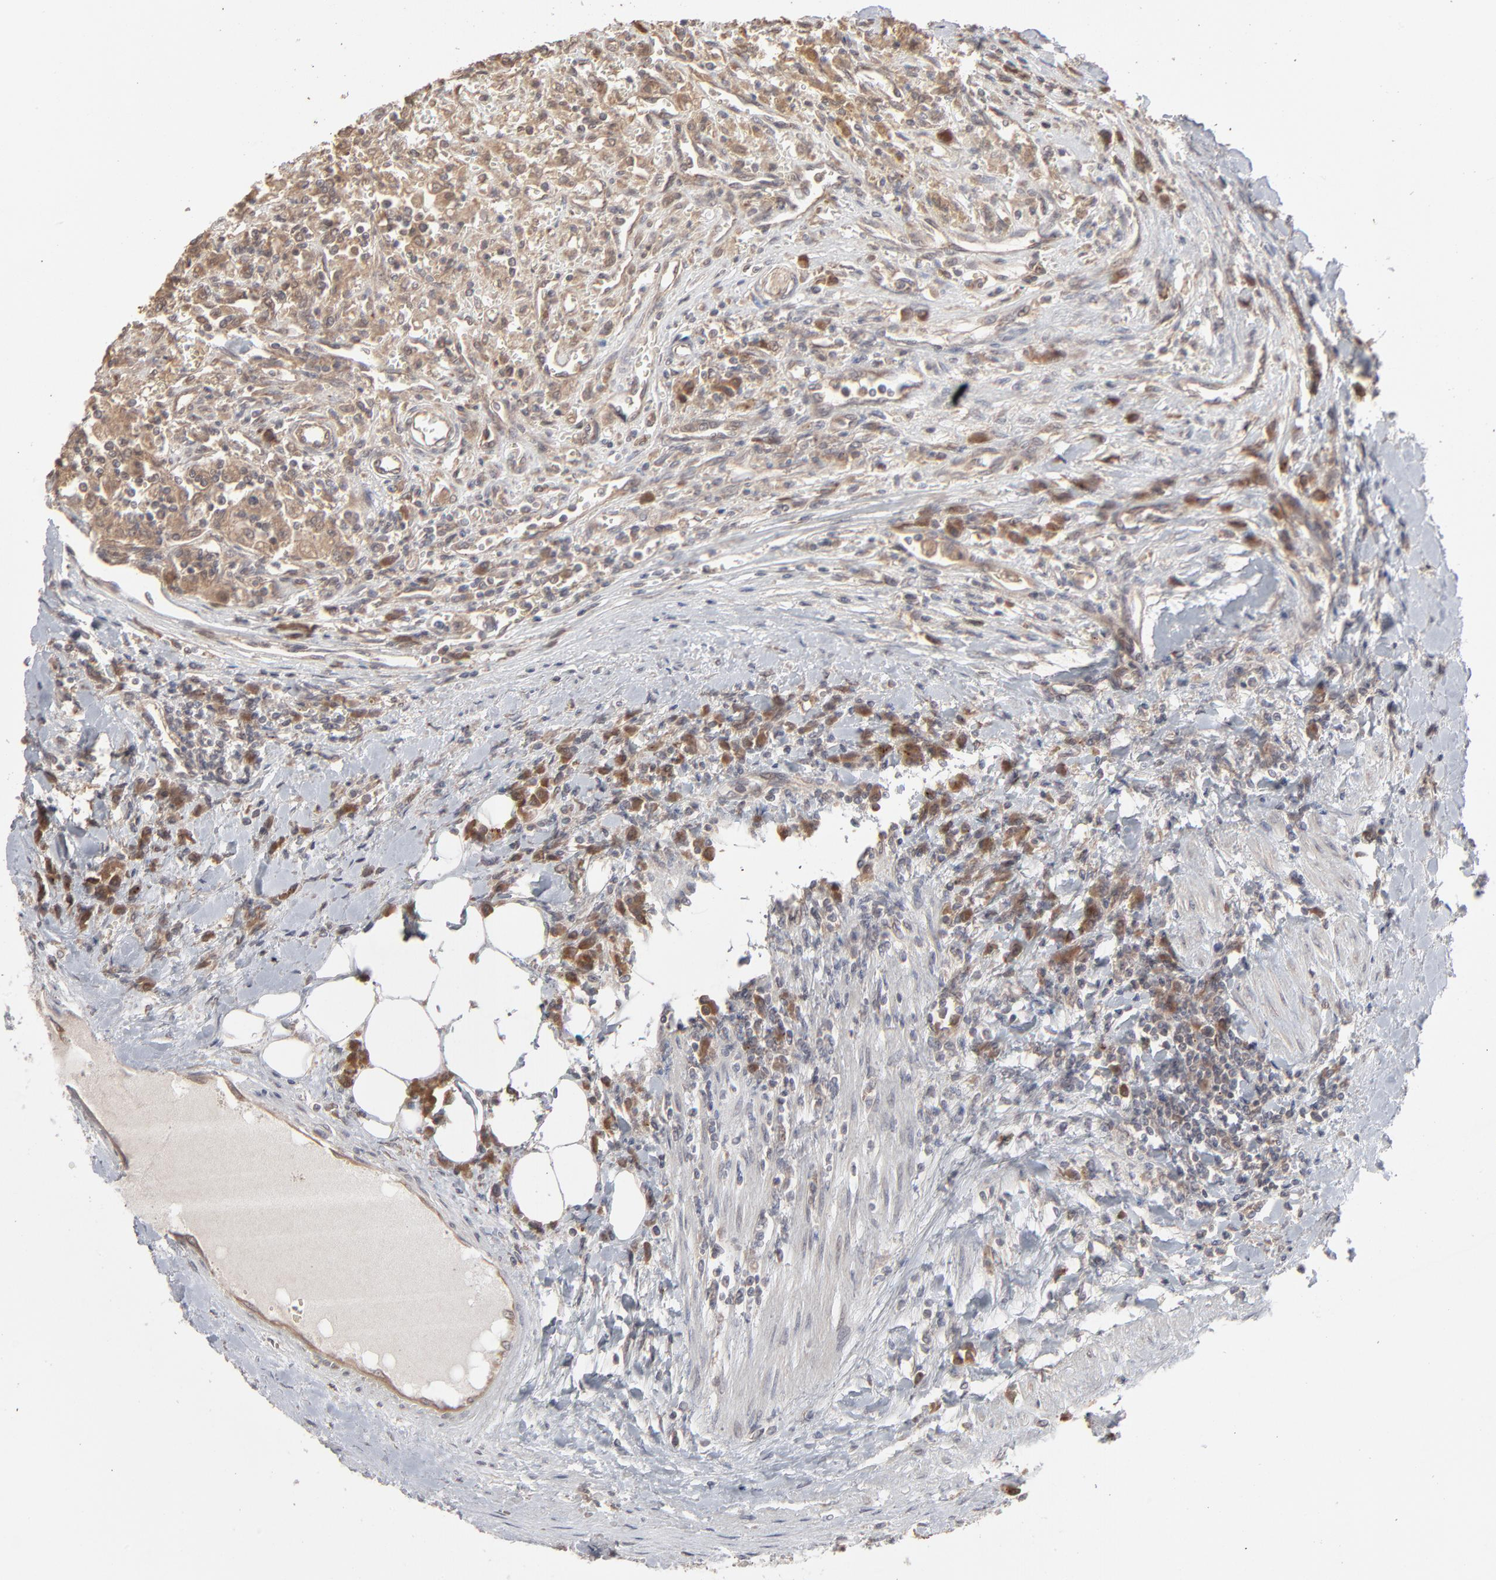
{"staining": {"intensity": "weak", "quantity": ">75%", "location": "cytoplasmic/membranous"}, "tissue": "renal cancer", "cell_type": "Tumor cells", "image_type": "cancer", "snomed": [{"axis": "morphology", "description": "Normal tissue, NOS"}, {"axis": "morphology", "description": "Adenocarcinoma, NOS"}, {"axis": "topography", "description": "Kidney"}], "caption": "The photomicrograph reveals immunohistochemical staining of renal cancer. There is weak cytoplasmic/membranous staining is appreciated in approximately >75% of tumor cells.", "gene": "SCFD1", "patient": {"sex": "male", "age": 71}}